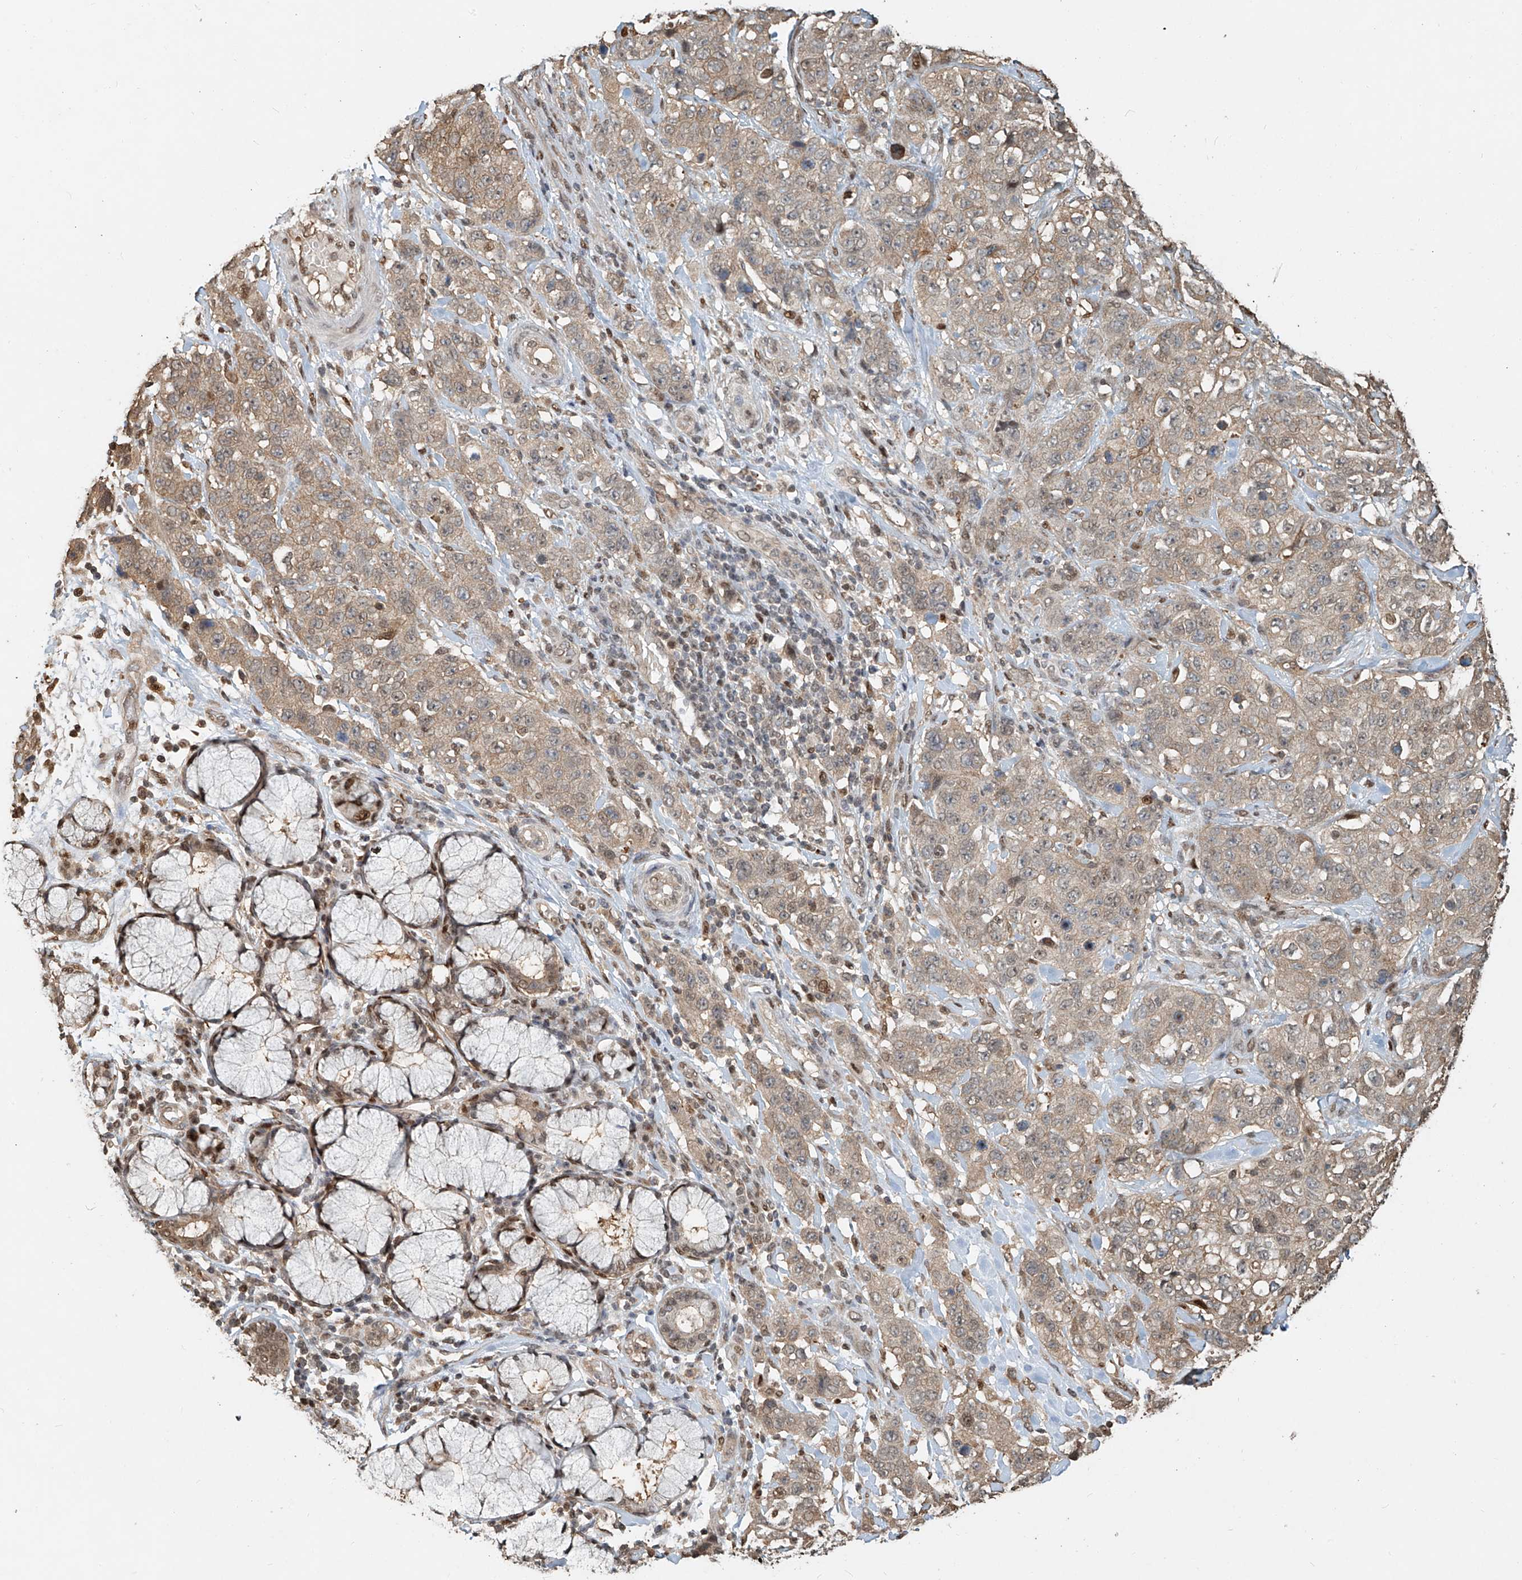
{"staining": {"intensity": "weak", "quantity": "25%-75%", "location": "cytoplasmic/membranous"}, "tissue": "stomach cancer", "cell_type": "Tumor cells", "image_type": "cancer", "snomed": [{"axis": "morphology", "description": "Adenocarcinoma, NOS"}, {"axis": "topography", "description": "Stomach"}], "caption": "Immunohistochemical staining of stomach adenocarcinoma demonstrates low levels of weak cytoplasmic/membranous protein expression in about 25%-75% of tumor cells. The protein of interest is stained brown, and the nuclei are stained in blue (DAB (3,3'-diaminobenzidine) IHC with brightfield microscopy, high magnification).", "gene": "RMND1", "patient": {"sex": "male", "age": 48}}